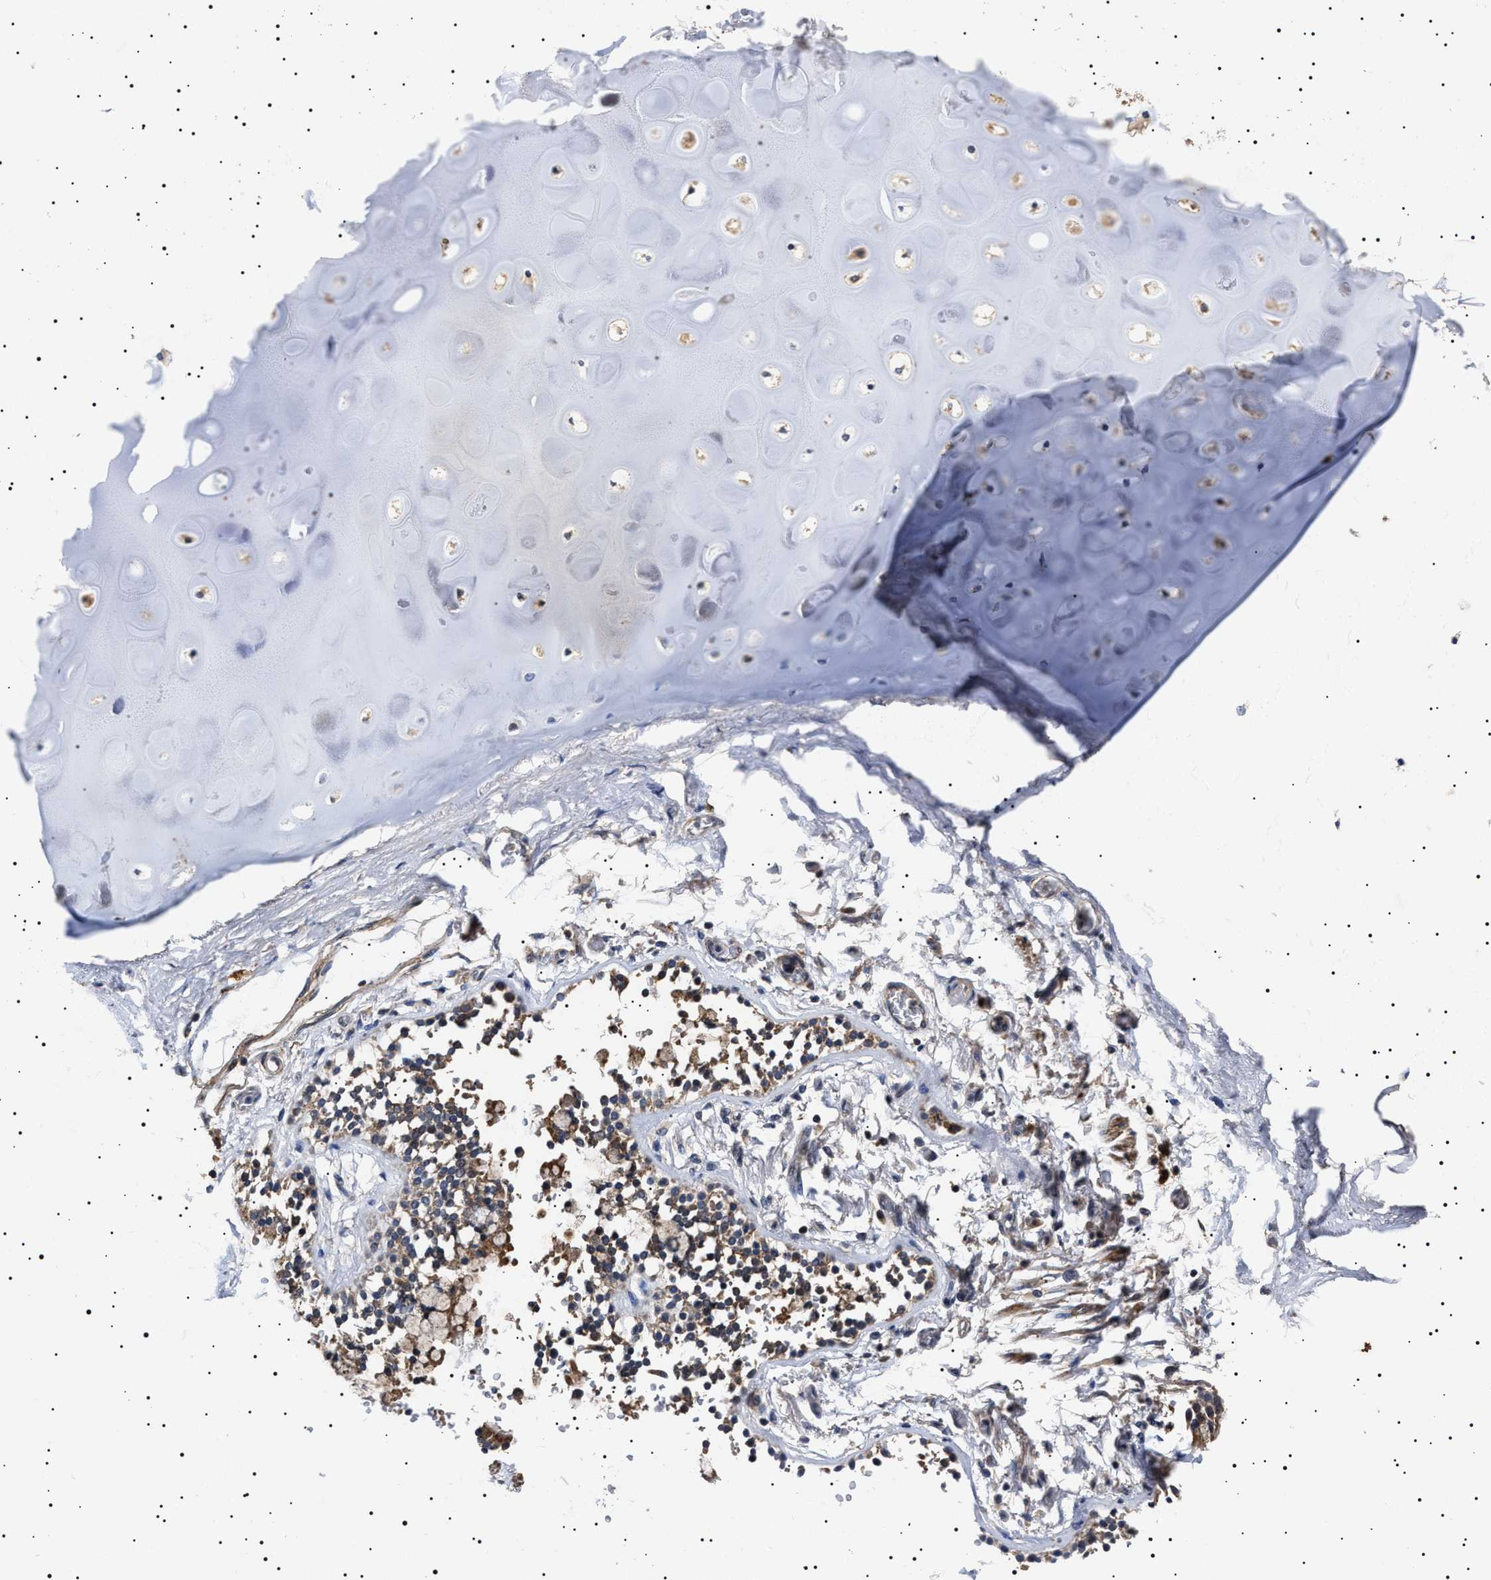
{"staining": {"intensity": "moderate", "quantity": "25%-75%", "location": "cytoplasmic/membranous"}, "tissue": "adipose tissue", "cell_type": "Adipocytes", "image_type": "normal", "snomed": [{"axis": "morphology", "description": "Normal tissue, NOS"}, {"axis": "topography", "description": "Cartilage tissue"}, {"axis": "topography", "description": "Lung"}], "caption": "Adipose tissue stained with DAB (3,3'-diaminobenzidine) immunohistochemistry demonstrates medium levels of moderate cytoplasmic/membranous staining in about 25%-75% of adipocytes.", "gene": "RAB34", "patient": {"sex": "female", "age": 77}}